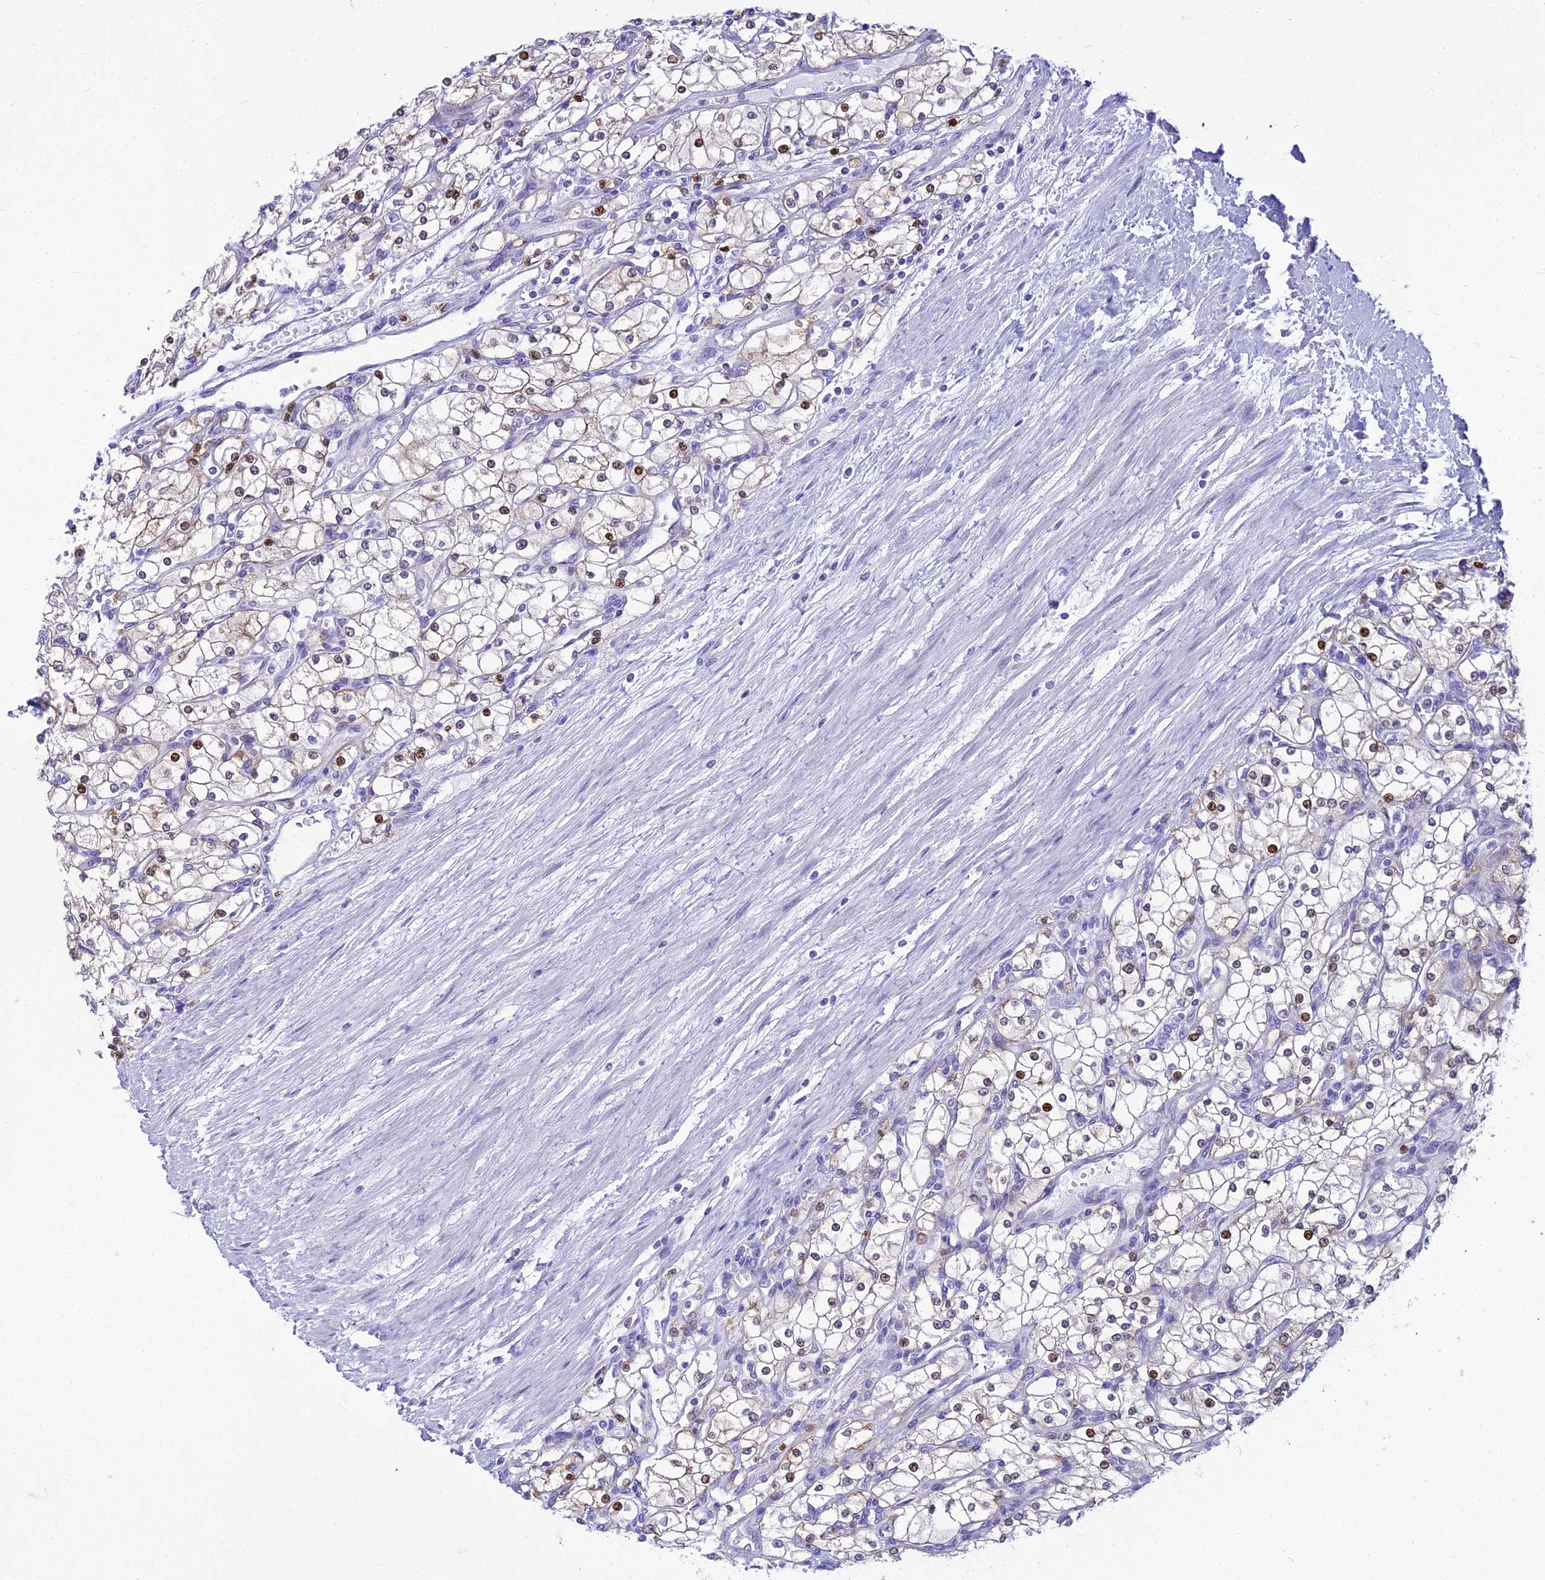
{"staining": {"intensity": "moderate", "quantity": "<25%", "location": "nuclear"}, "tissue": "renal cancer", "cell_type": "Tumor cells", "image_type": "cancer", "snomed": [{"axis": "morphology", "description": "Adenocarcinoma, NOS"}, {"axis": "topography", "description": "Kidney"}], "caption": "Immunohistochemical staining of adenocarcinoma (renal) shows low levels of moderate nuclear protein expression in approximately <25% of tumor cells.", "gene": "ZMIZ1", "patient": {"sex": "male", "age": 80}}